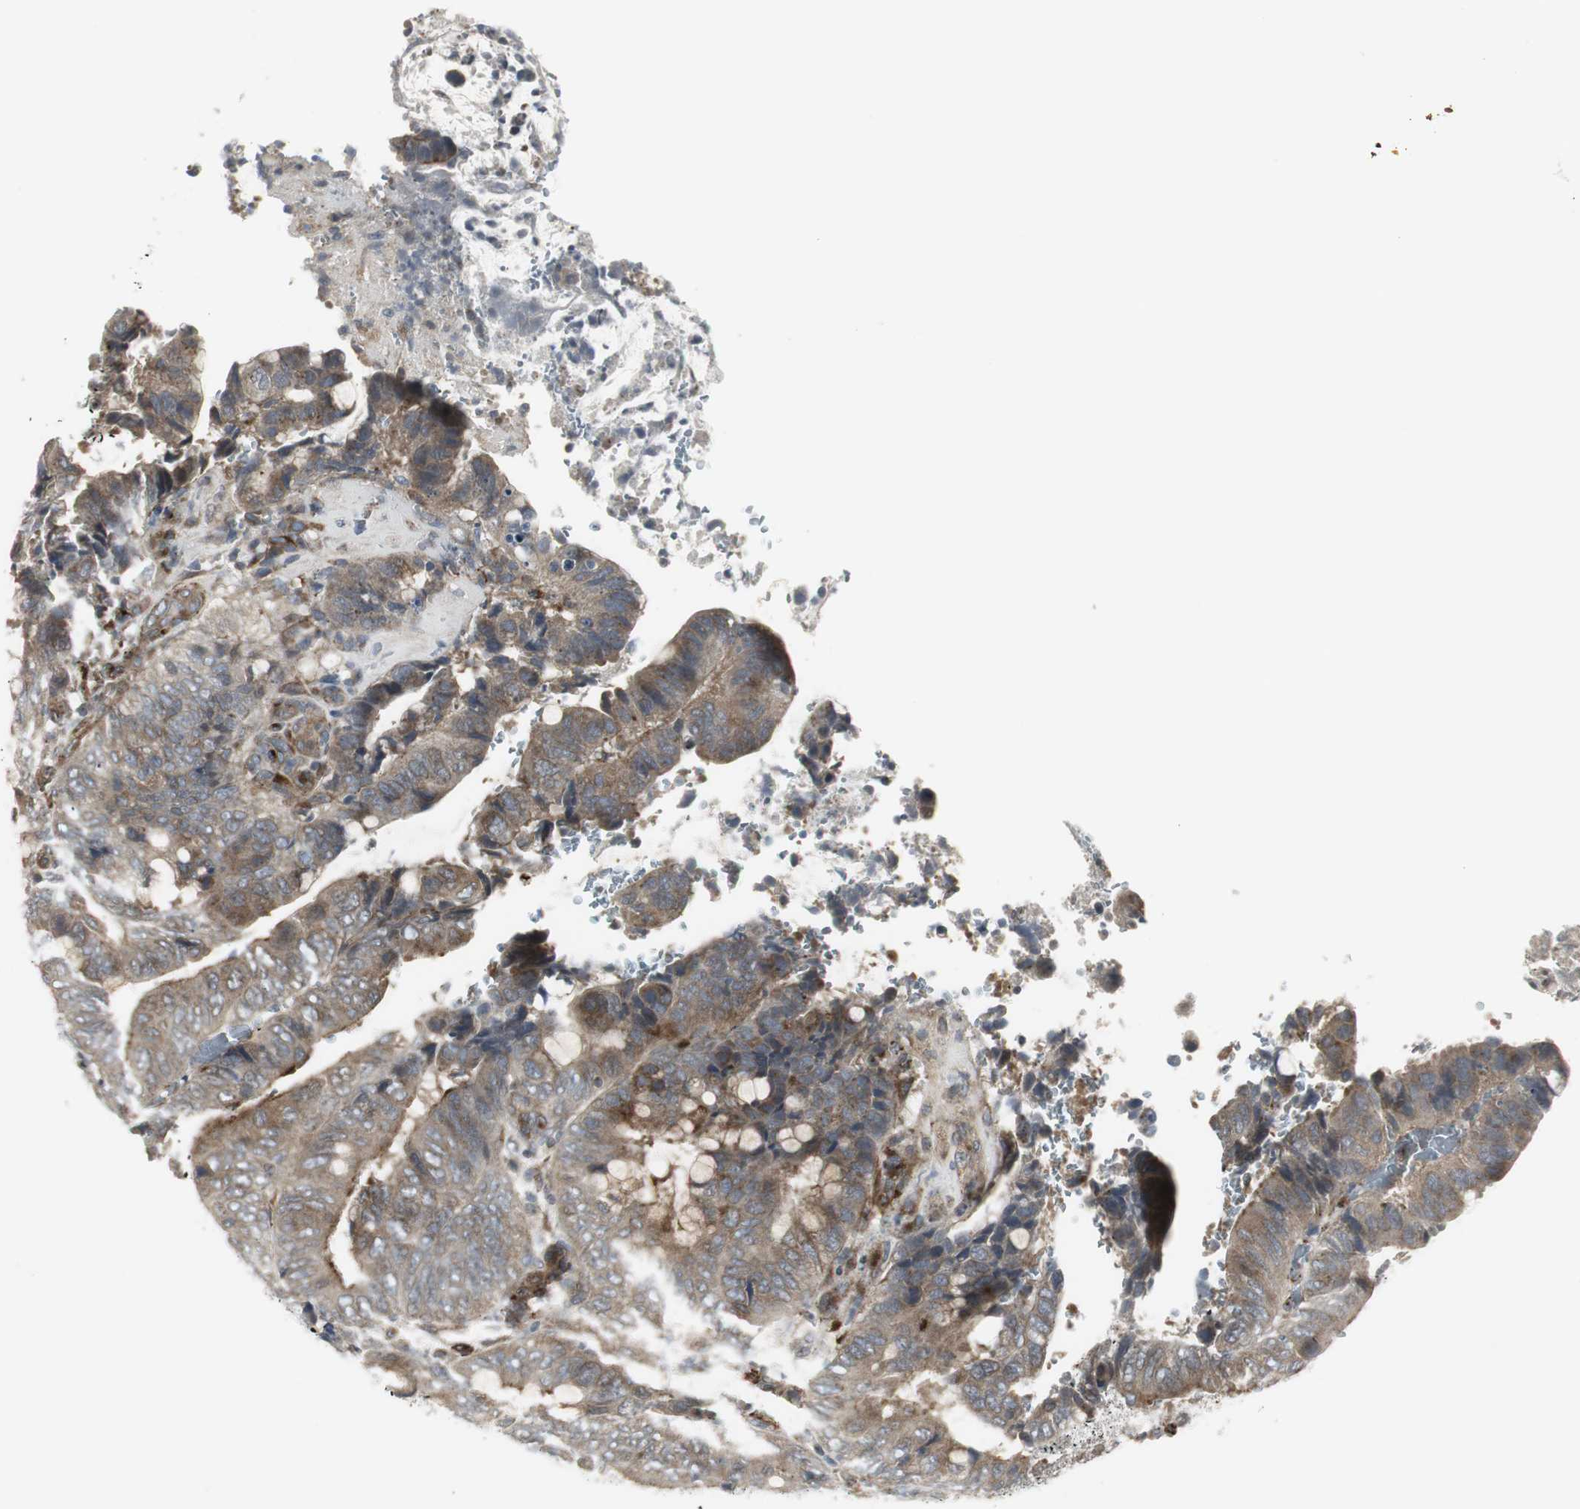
{"staining": {"intensity": "weak", "quantity": "25%-75%", "location": "cytoplasmic/membranous"}, "tissue": "colorectal cancer", "cell_type": "Tumor cells", "image_type": "cancer", "snomed": [{"axis": "morphology", "description": "Normal tissue, NOS"}, {"axis": "morphology", "description": "Adenocarcinoma, NOS"}, {"axis": "topography", "description": "Rectum"}, {"axis": "topography", "description": "Peripheral nerve tissue"}], "caption": "An immunohistochemistry (IHC) histopathology image of tumor tissue is shown. Protein staining in brown labels weak cytoplasmic/membranous positivity in colorectal adenocarcinoma within tumor cells. Immunohistochemistry stains the protein of interest in brown and the nuclei are stained blue.", "gene": "SCYL3", "patient": {"sex": "male", "age": 92}}